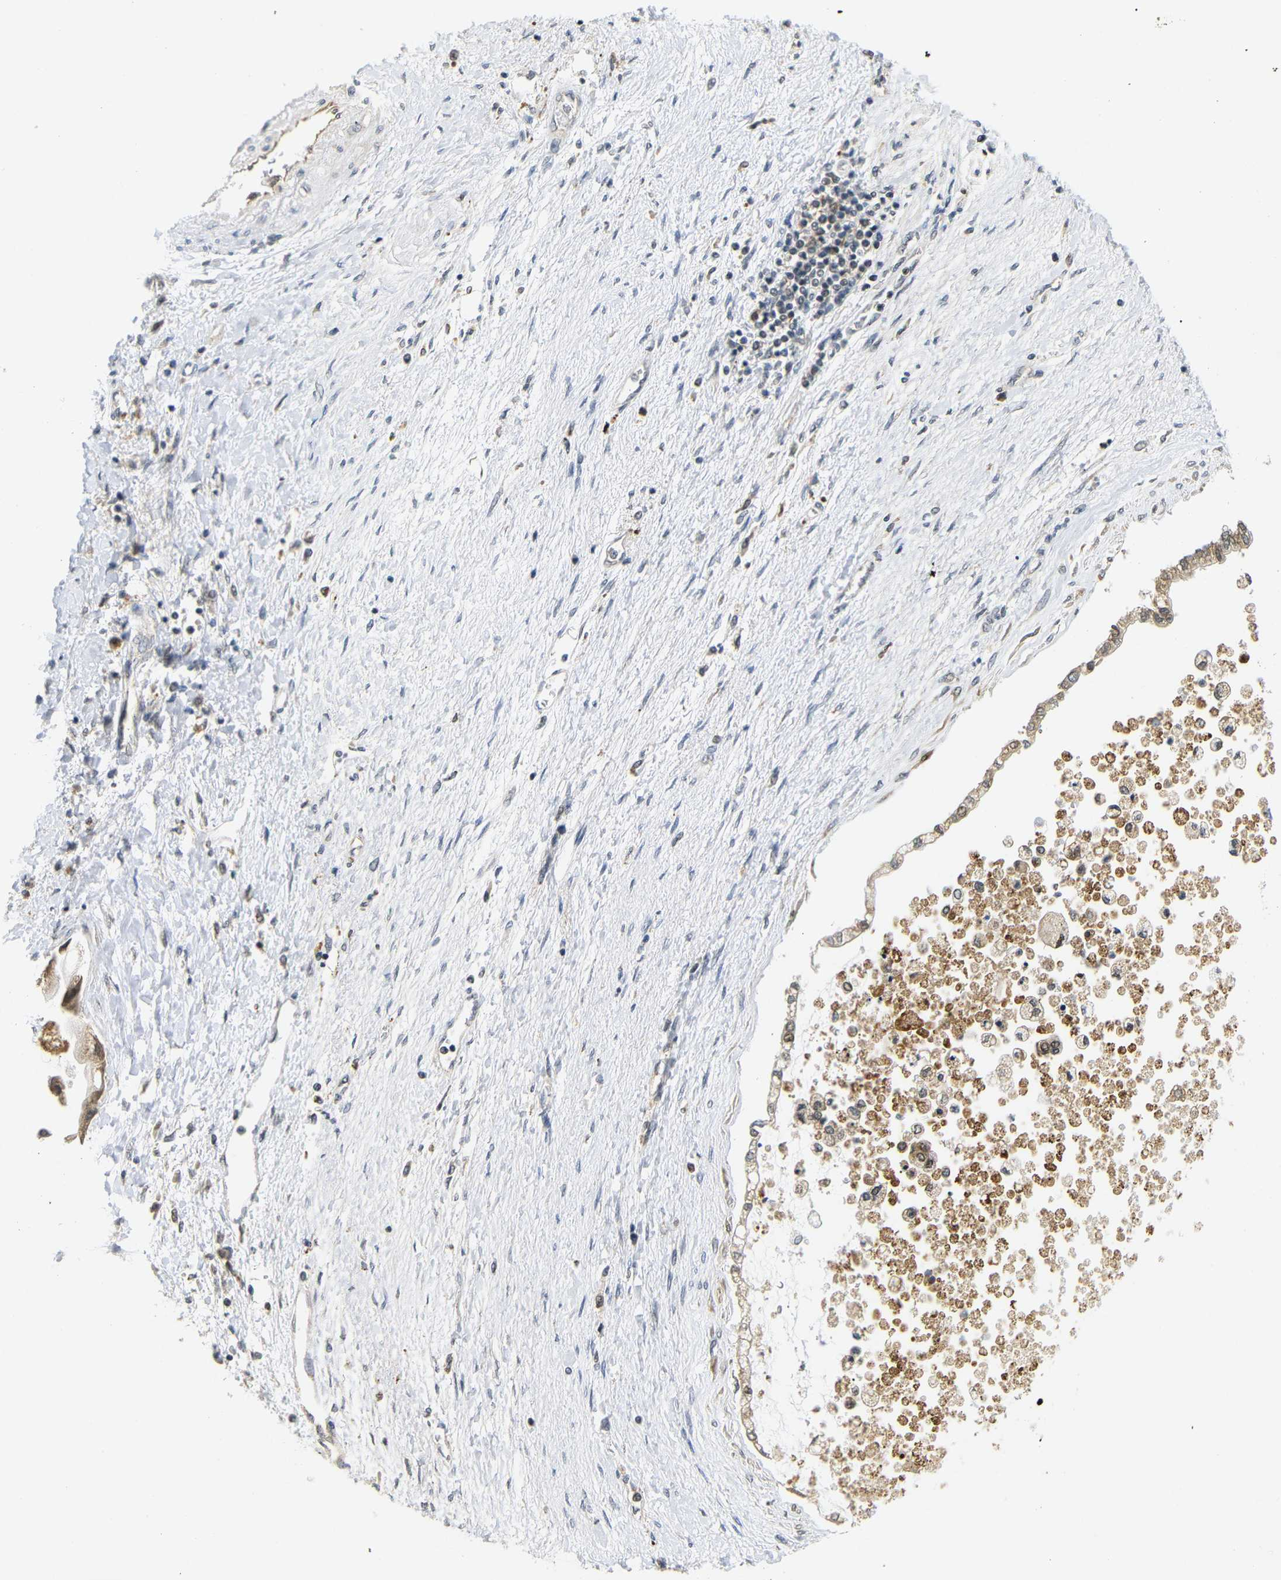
{"staining": {"intensity": "moderate", "quantity": ">75%", "location": "cytoplasmic/membranous,nuclear"}, "tissue": "liver cancer", "cell_type": "Tumor cells", "image_type": "cancer", "snomed": [{"axis": "morphology", "description": "Cholangiocarcinoma"}, {"axis": "topography", "description": "Liver"}], "caption": "Immunohistochemical staining of liver cancer (cholangiocarcinoma) exhibits medium levels of moderate cytoplasmic/membranous and nuclear protein expression in approximately >75% of tumor cells. Using DAB (3,3'-diaminobenzidine) (brown) and hematoxylin (blue) stains, captured at high magnification using brightfield microscopy.", "gene": "GJA5", "patient": {"sex": "male", "age": 50}}